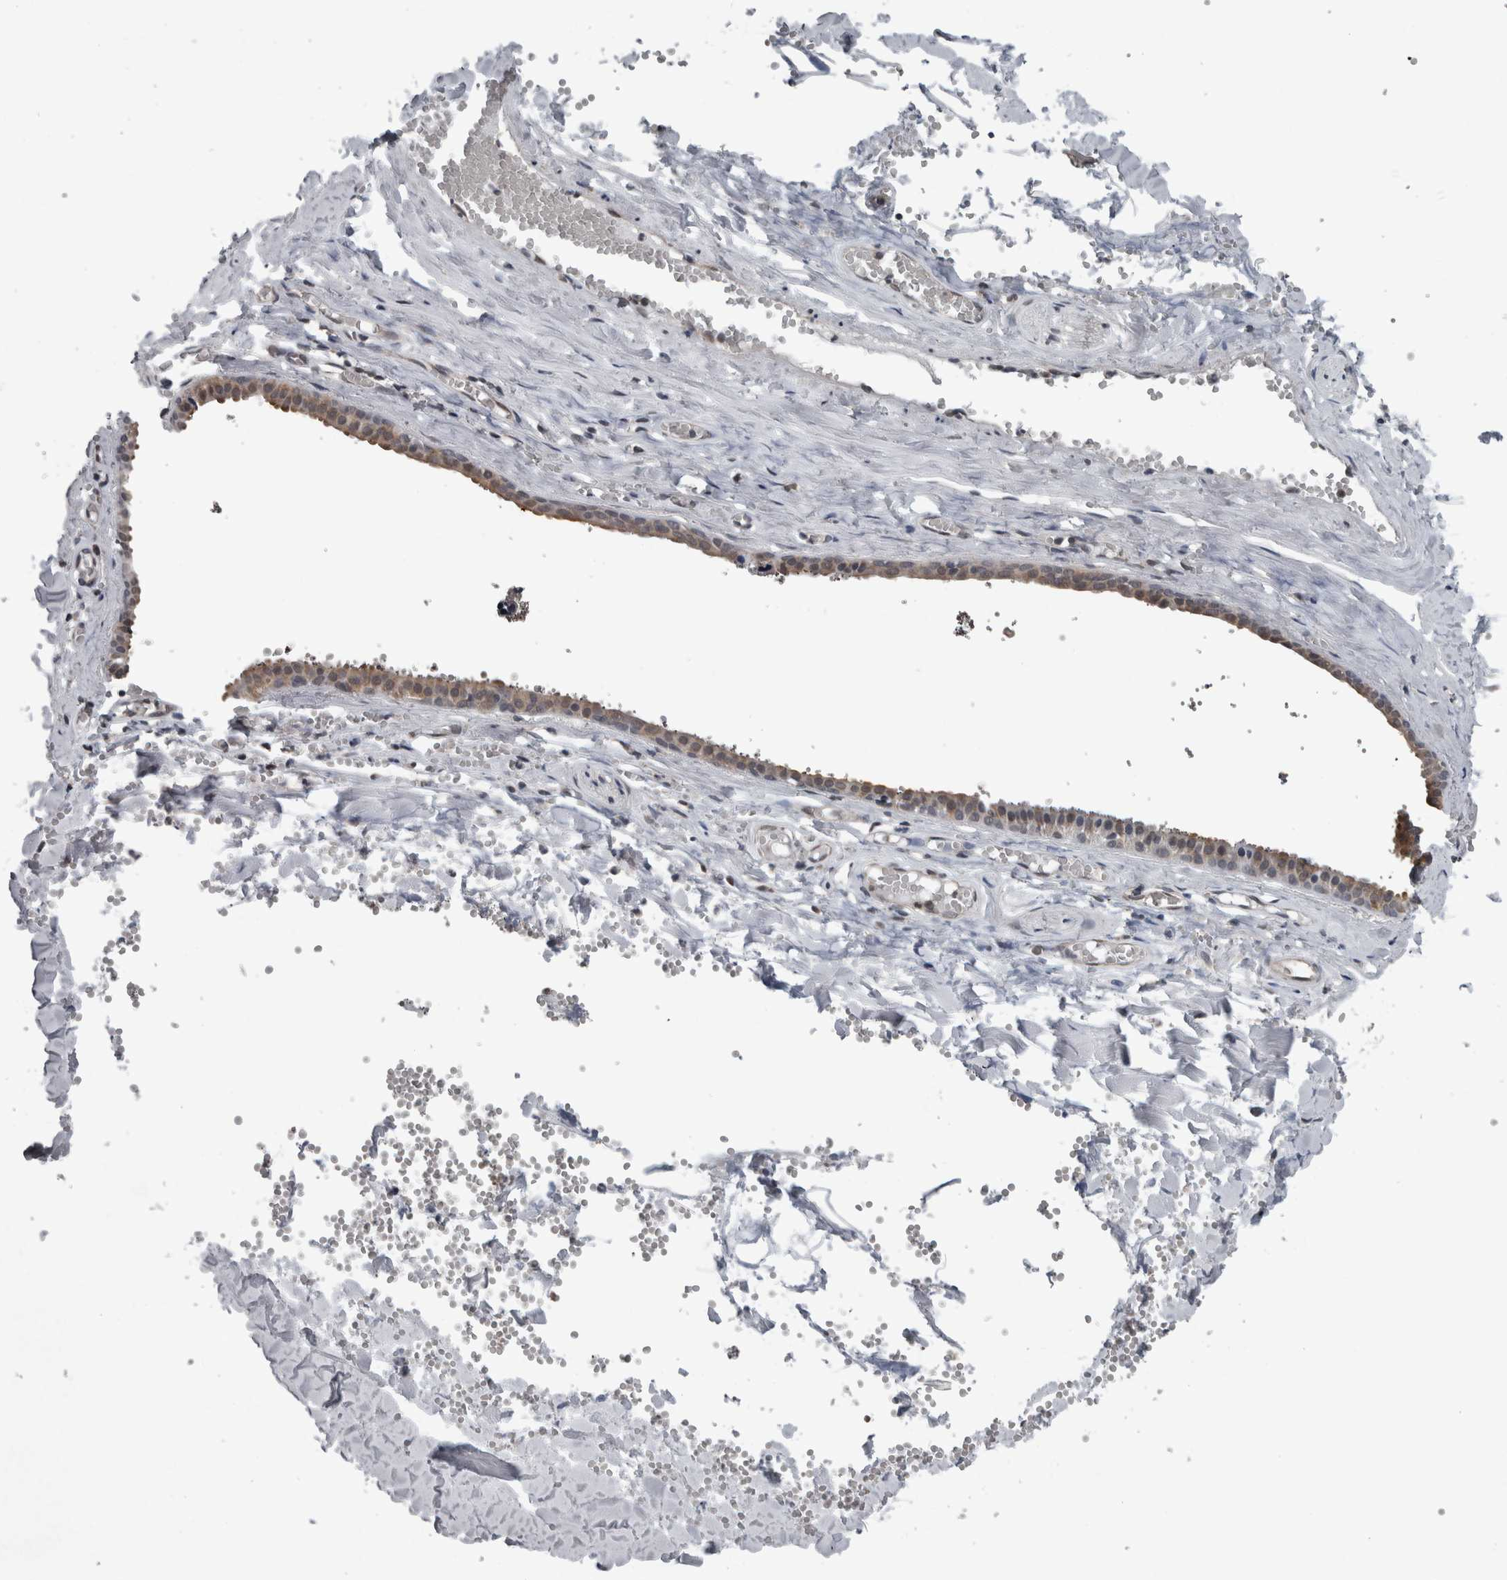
{"staining": {"intensity": "moderate", "quantity": "25%-75%", "location": "cytoplasmic/membranous,nuclear"}, "tissue": "salivary gland", "cell_type": "Glandular cells", "image_type": "normal", "snomed": [{"axis": "morphology", "description": "Normal tissue, NOS"}, {"axis": "topography", "description": "Salivary gland"}], "caption": "The immunohistochemical stain shows moderate cytoplasmic/membranous,nuclear expression in glandular cells of normal salivary gland. (DAB IHC, brown staining for protein, blue staining for nuclei).", "gene": "ENY2", "patient": {"sex": "male", "age": 62}}